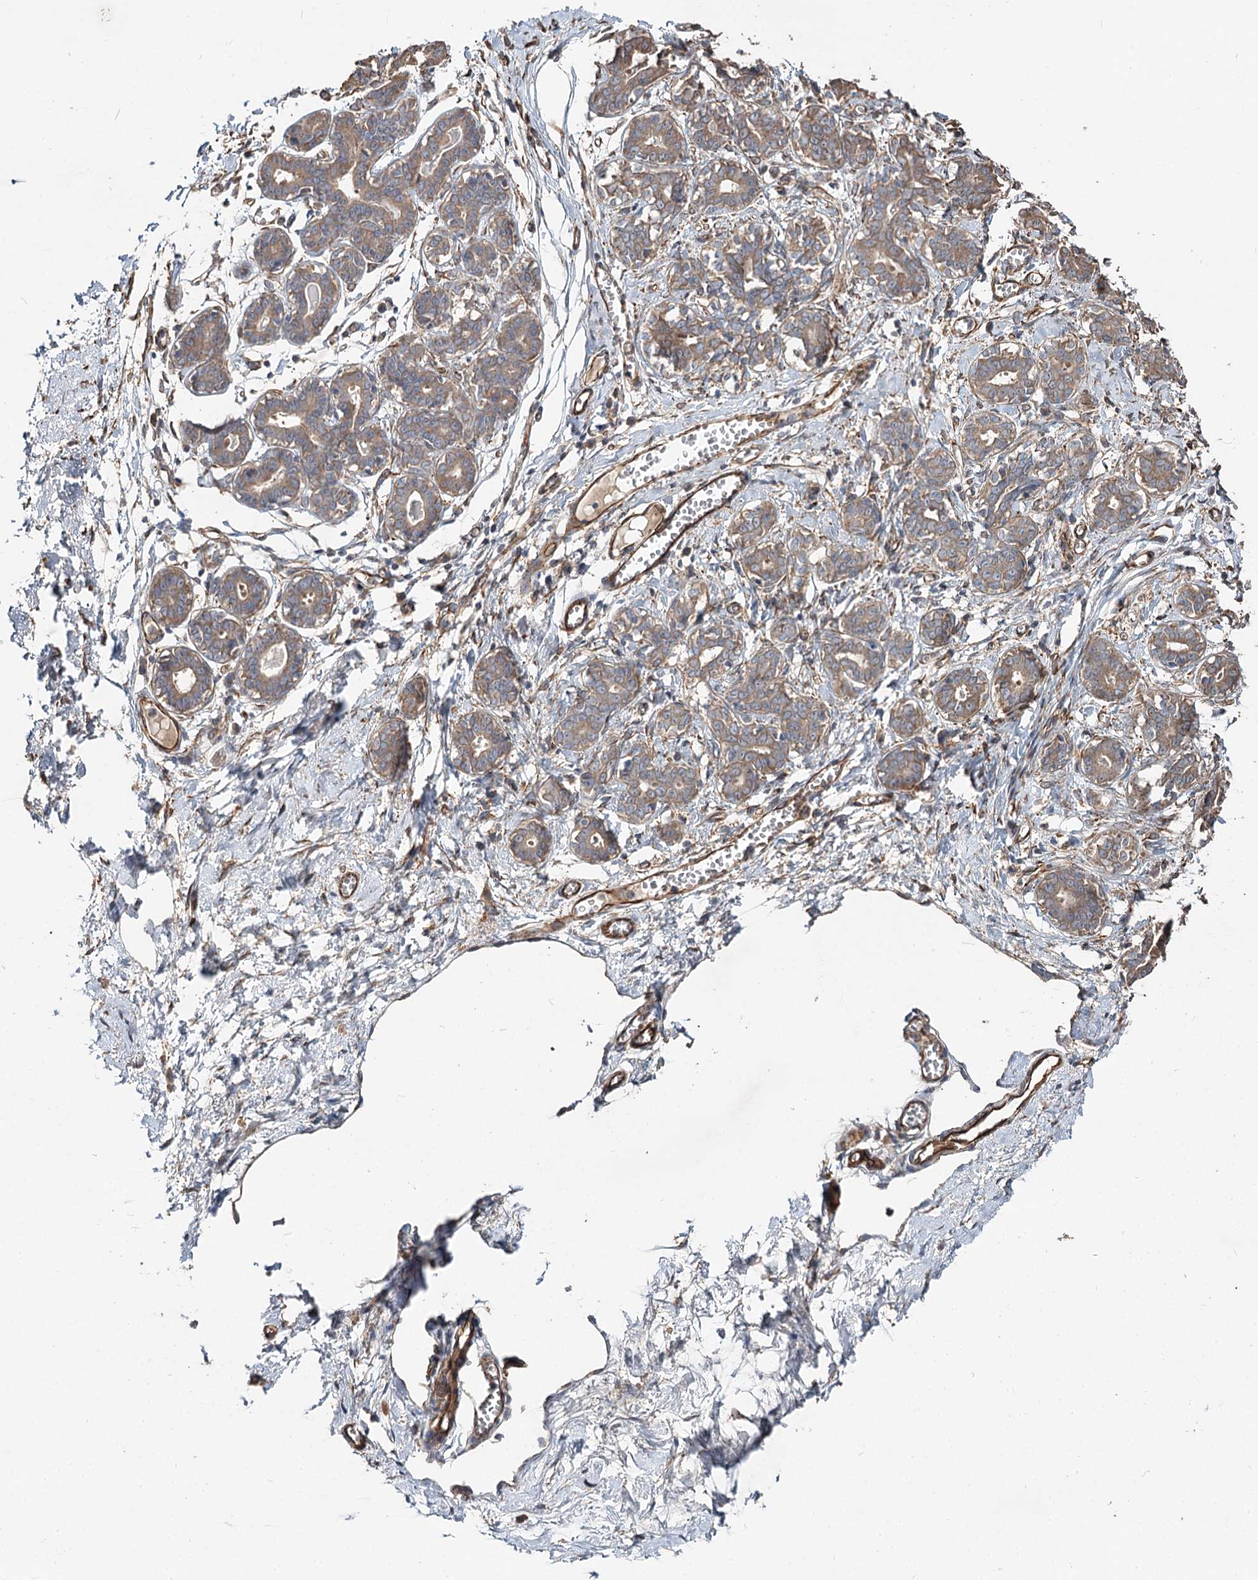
{"staining": {"intensity": "moderate", "quantity": ">75%", "location": "cytoplasmic/membranous"}, "tissue": "breast", "cell_type": "Adipocytes", "image_type": "normal", "snomed": [{"axis": "morphology", "description": "Normal tissue, NOS"}, {"axis": "topography", "description": "Breast"}], "caption": "Immunohistochemical staining of unremarkable breast demonstrates moderate cytoplasmic/membranous protein expression in approximately >75% of adipocytes. Using DAB (3,3'-diaminobenzidine) (brown) and hematoxylin (blue) stains, captured at high magnification using brightfield microscopy.", "gene": "SPART", "patient": {"sex": "female", "age": 27}}